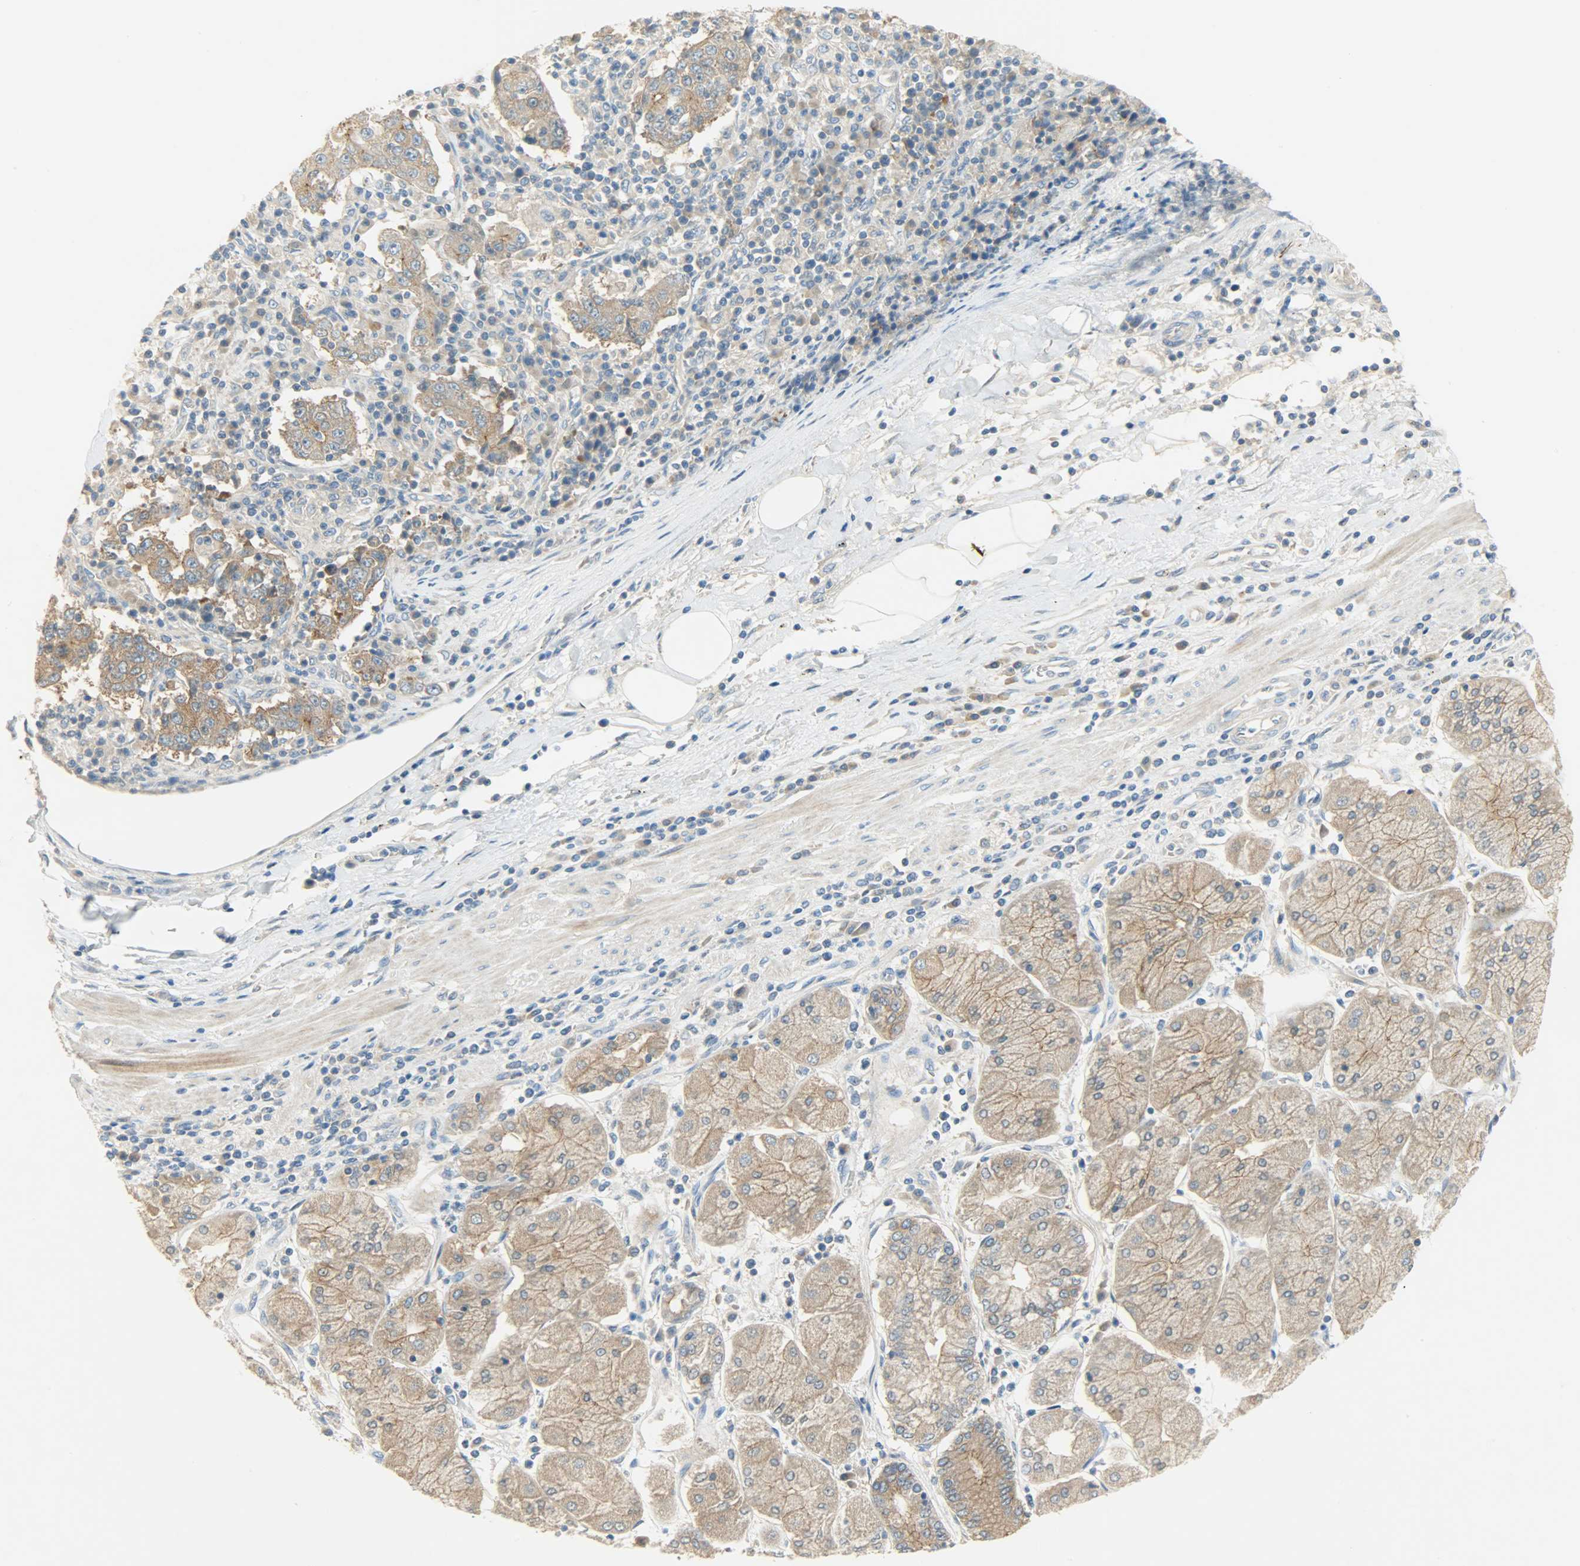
{"staining": {"intensity": "moderate", "quantity": ">75%", "location": "cytoplasmic/membranous"}, "tissue": "stomach cancer", "cell_type": "Tumor cells", "image_type": "cancer", "snomed": [{"axis": "morphology", "description": "Normal tissue, NOS"}, {"axis": "morphology", "description": "Adenocarcinoma, NOS"}, {"axis": "topography", "description": "Stomach, upper"}, {"axis": "topography", "description": "Stomach"}], "caption": "This is a histology image of immunohistochemistry staining of stomach cancer, which shows moderate positivity in the cytoplasmic/membranous of tumor cells.", "gene": "DSG2", "patient": {"sex": "male", "age": 59}}